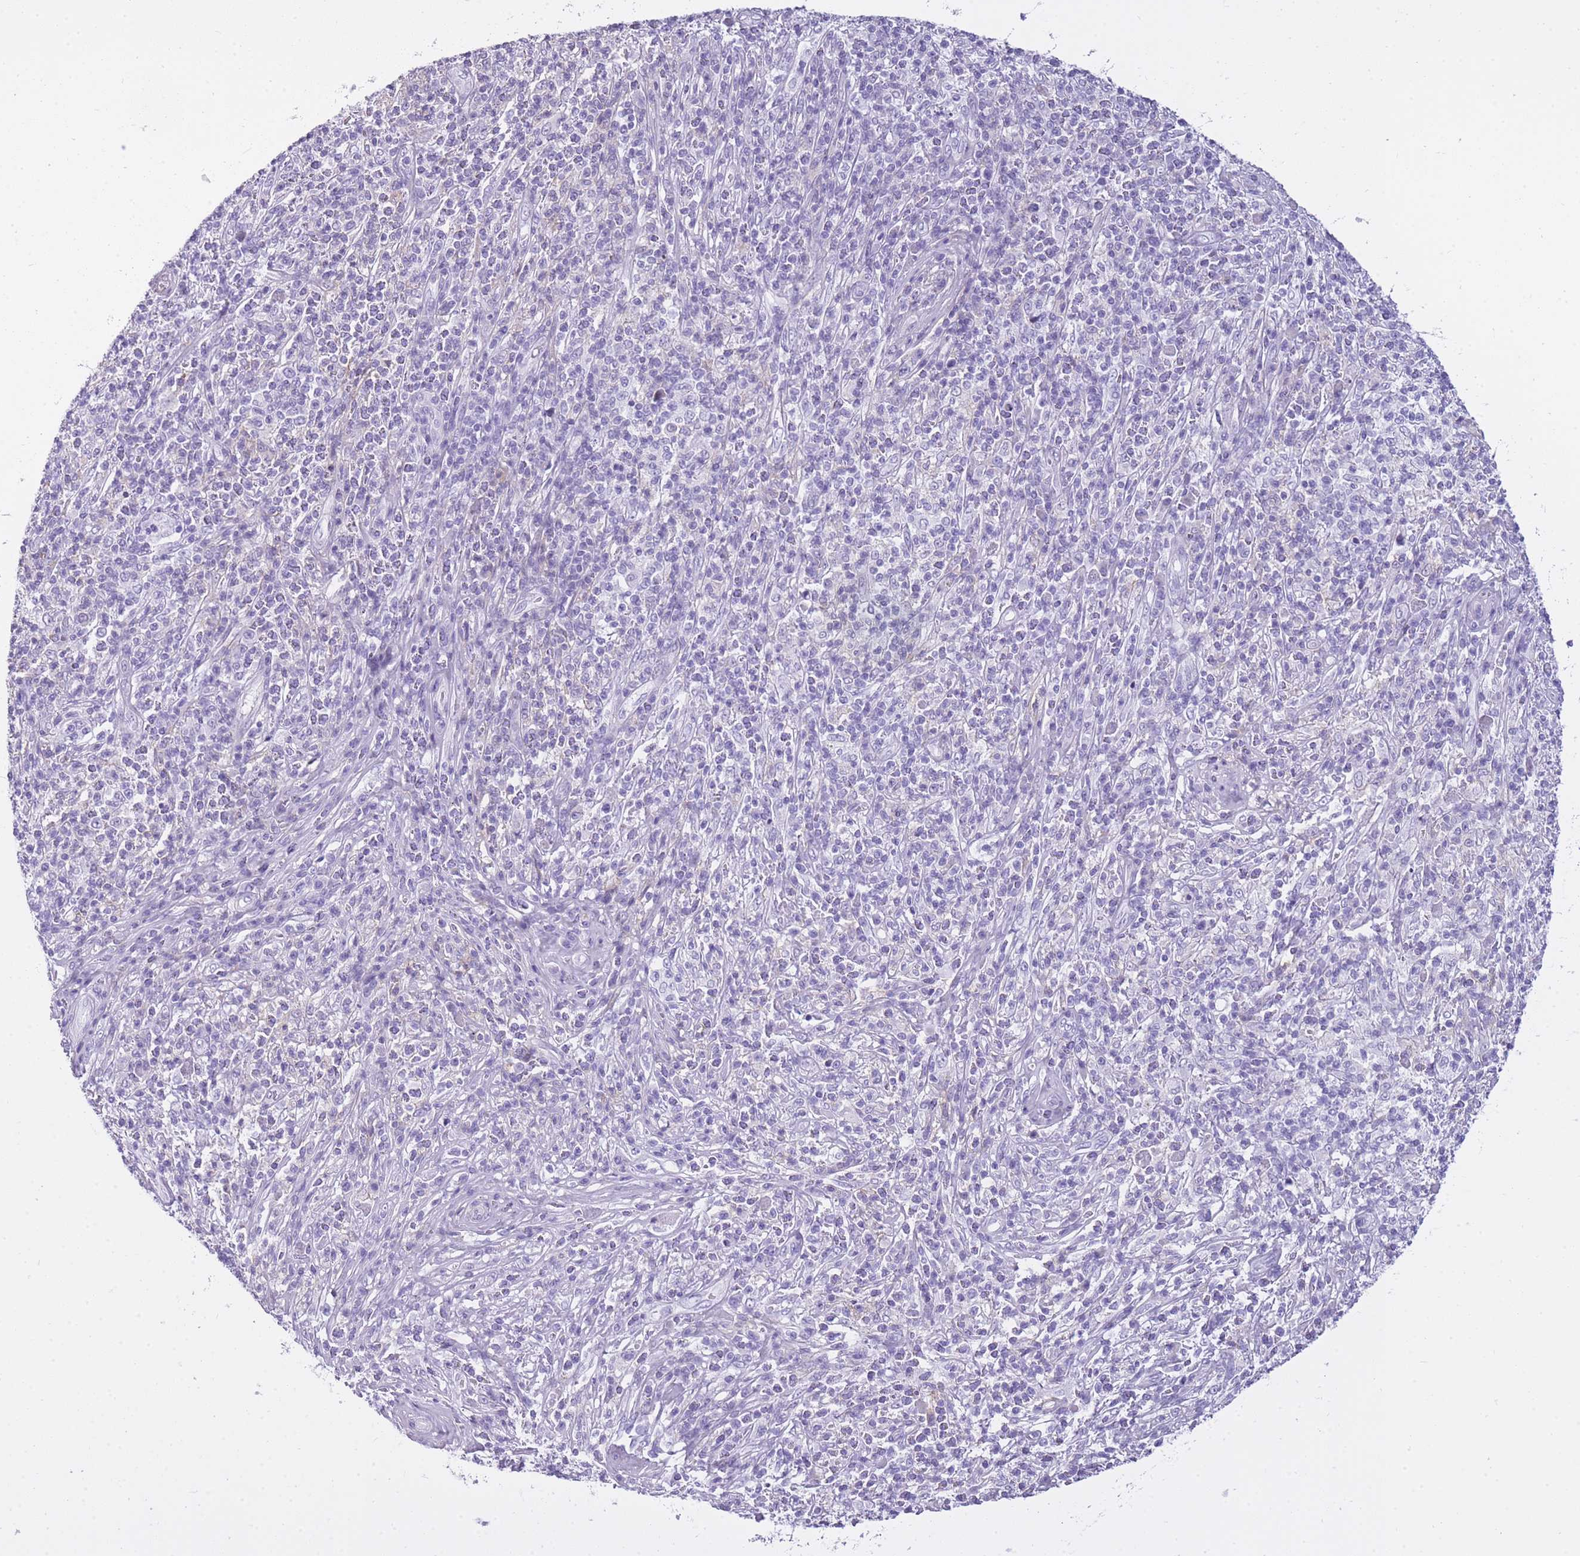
{"staining": {"intensity": "negative", "quantity": "none", "location": "none"}, "tissue": "melanoma", "cell_type": "Tumor cells", "image_type": "cancer", "snomed": [{"axis": "morphology", "description": "Malignant melanoma, NOS"}, {"axis": "topography", "description": "Skin"}], "caption": "Tumor cells show no significant staining in melanoma.", "gene": "RADX", "patient": {"sex": "male", "age": 66}}